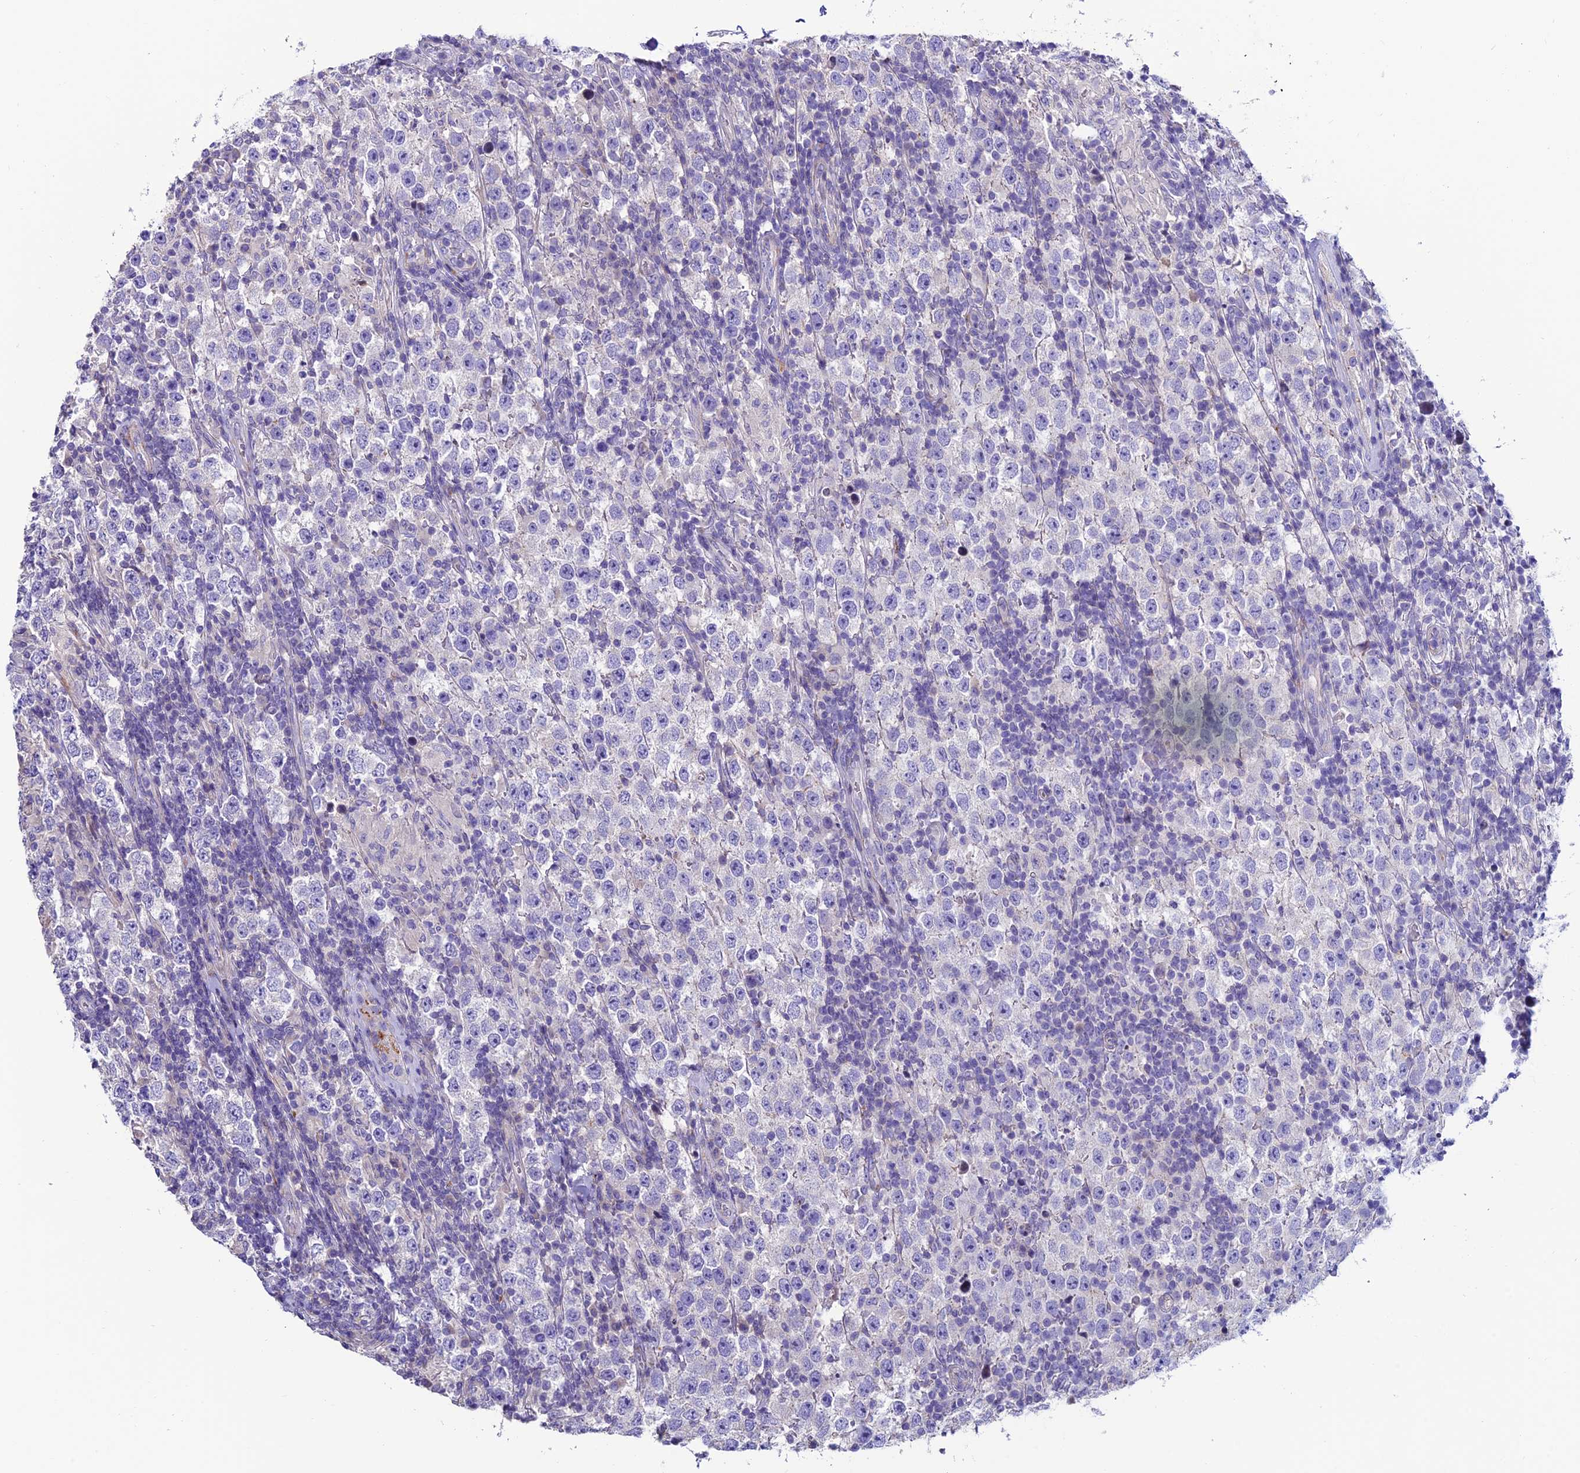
{"staining": {"intensity": "negative", "quantity": "none", "location": "none"}, "tissue": "testis cancer", "cell_type": "Tumor cells", "image_type": "cancer", "snomed": [{"axis": "morphology", "description": "Normal tissue, NOS"}, {"axis": "morphology", "description": "Urothelial carcinoma, High grade"}, {"axis": "morphology", "description": "Seminoma, NOS"}, {"axis": "morphology", "description": "Carcinoma, Embryonal, NOS"}, {"axis": "topography", "description": "Urinary bladder"}, {"axis": "topography", "description": "Testis"}], "caption": "Immunohistochemistry of human testis embryonal carcinoma demonstrates no staining in tumor cells.", "gene": "FAM178B", "patient": {"sex": "male", "age": 41}}